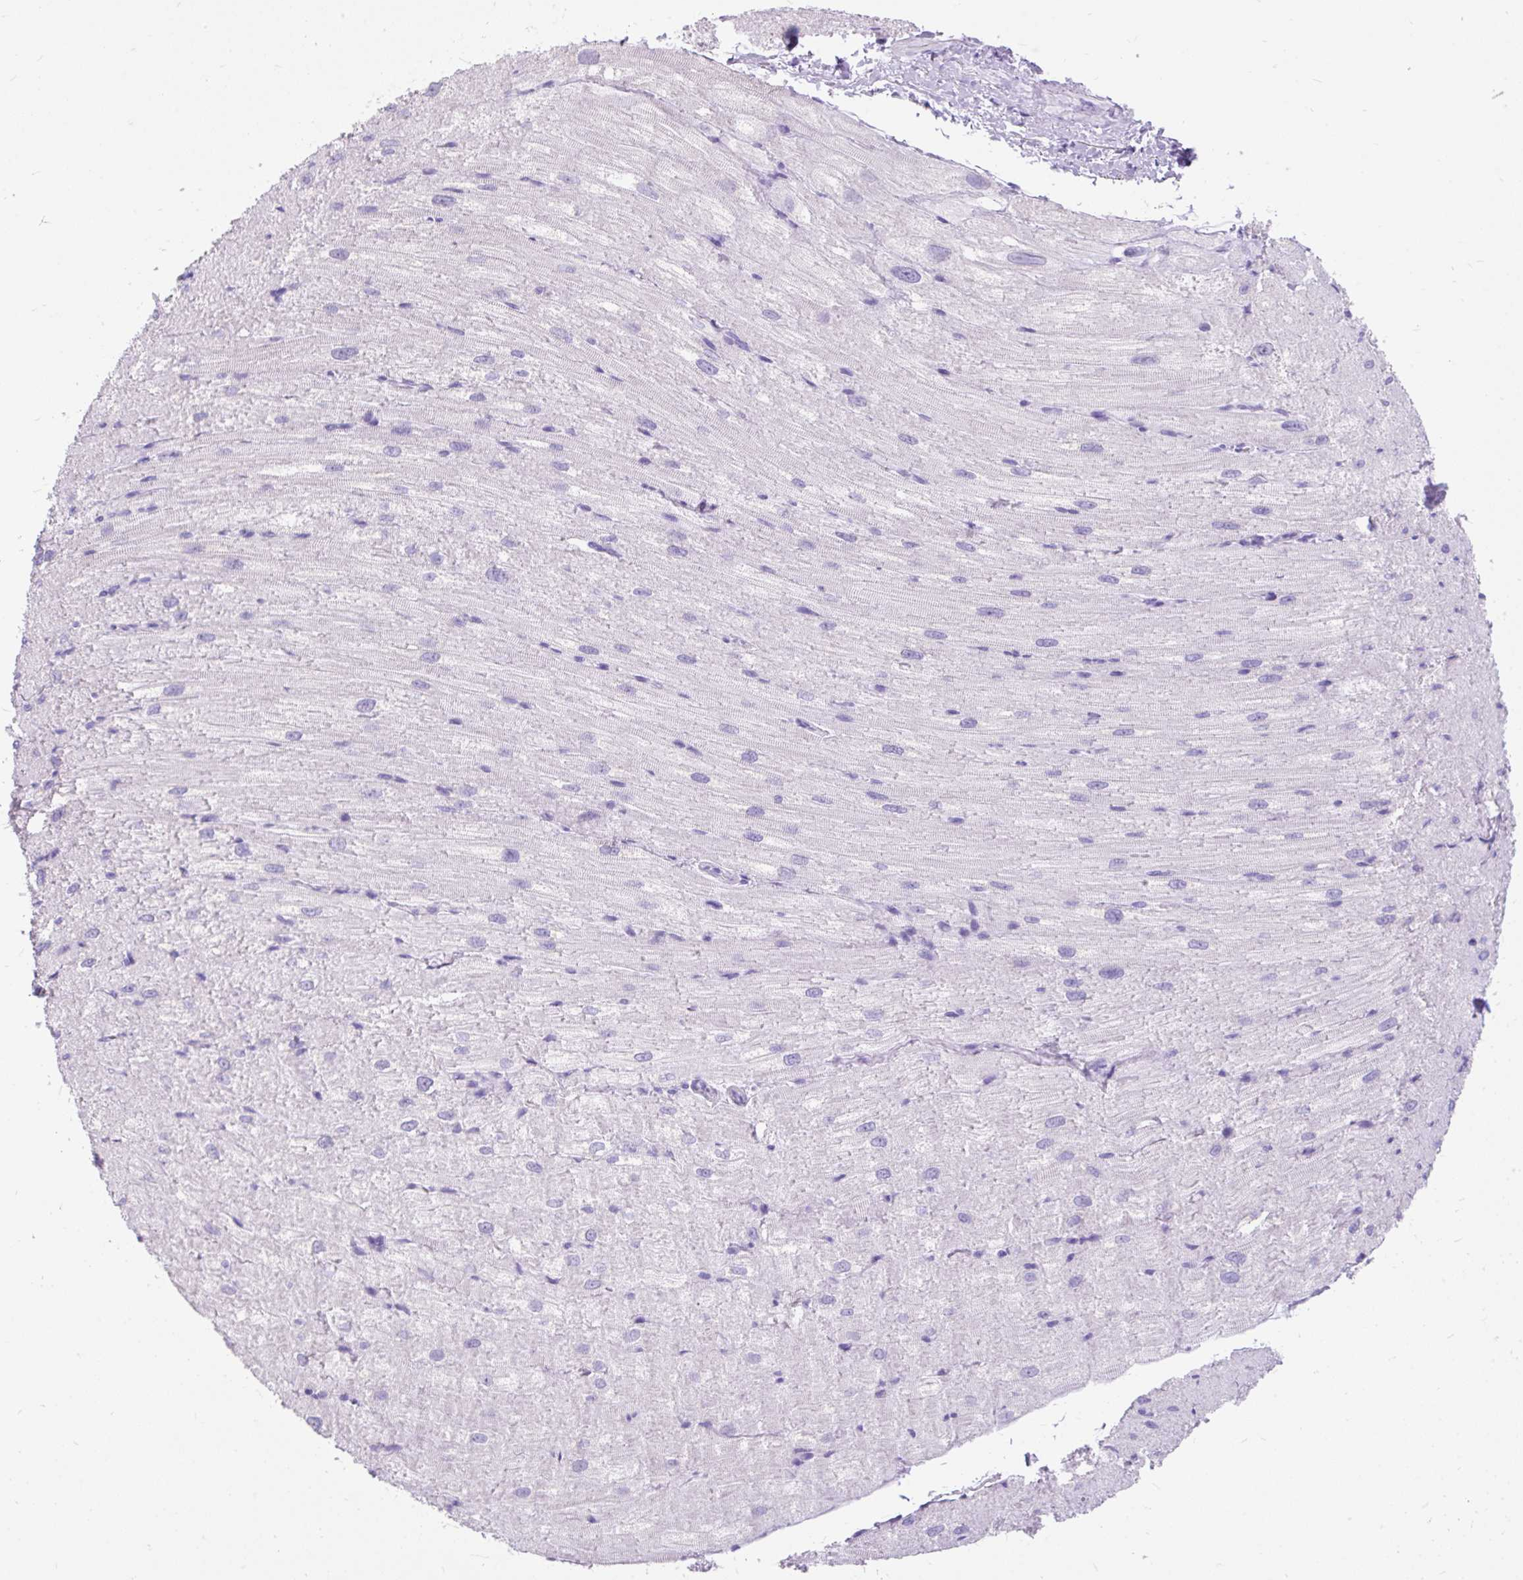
{"staining": {"intensity": "negative", "quantity": "none", "location": "none"}, "tissue": "heart muscle", "cell_type": "Cardiomyocytes", "image_type": "normal", "snomed": [{"axis": "morphology", "description": "Normal tissue, NOS"}, {"axis": "topography", "description": "Heart"}], "caption": "Immunohistochemistry photomicrograph of unremarkable heart muscle stained for a protein (brown), which exhibits no positivity in cardiomyocytes.", "gene": "SCGB1A1", "patient": {"sex": "male", "age": 62}}